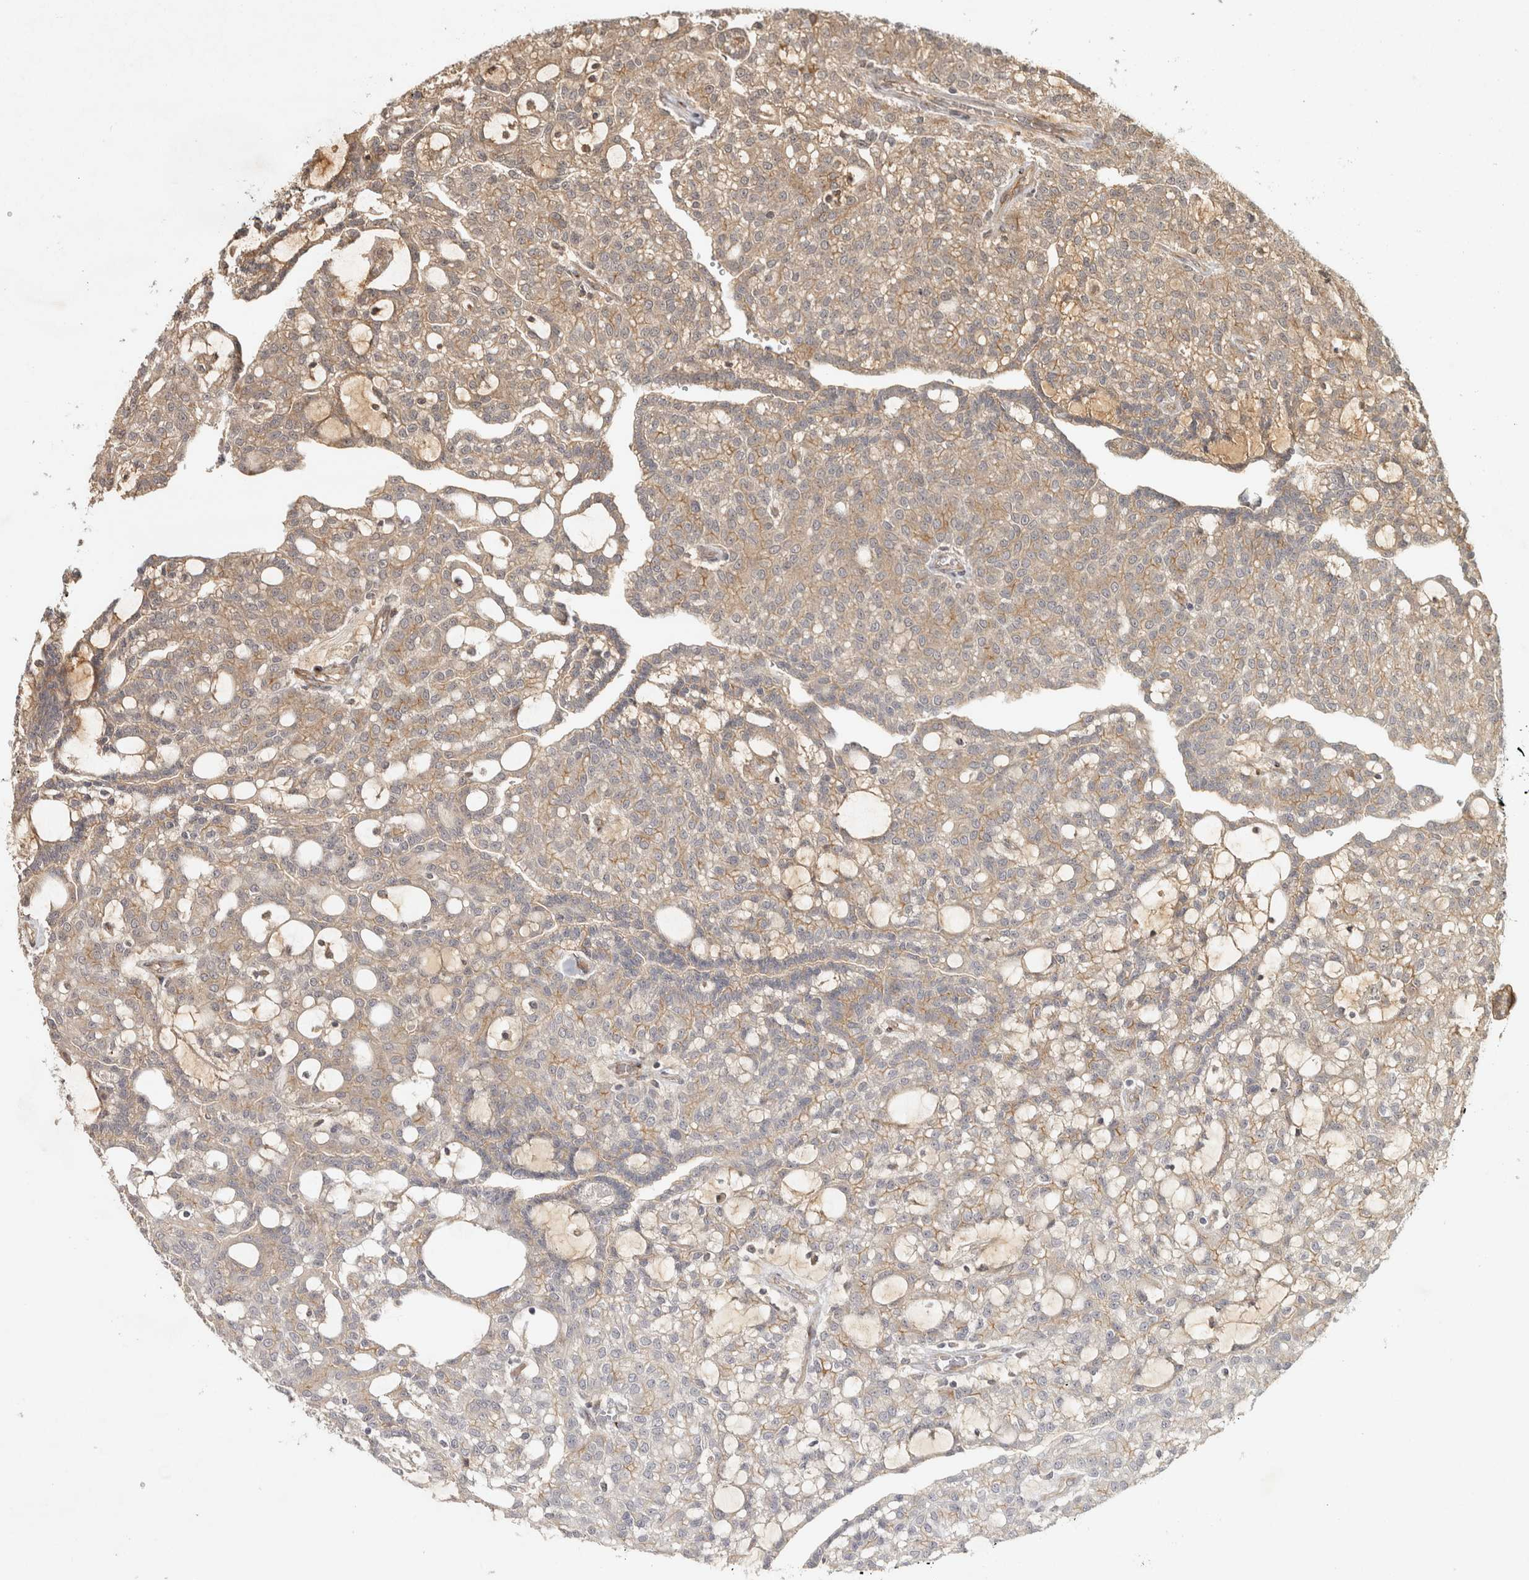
{"staining": {"intensity": "moderate", "quantity": "25%-75%", "location": "cytoplasmic/membranous"}, "tissue": "renal cancer", "cell_type": "Tumor cells", "image_type": "cancer", "snomed": [{"axis": "morphology", "description": "Adenocarcinoma, NOS"}, {"axis": "topography", "description": "Kidney"}], "caption": "Brown immunohistochemical staining in renal adenocarcinoma demonstrates moderate cytoplasmic/membranous positivity in about 25%-75% of tumor cells. Nuclei are stained in blue.", "gene": "CAMSAP2", "patient": {"sex": "male", "age": 63}}